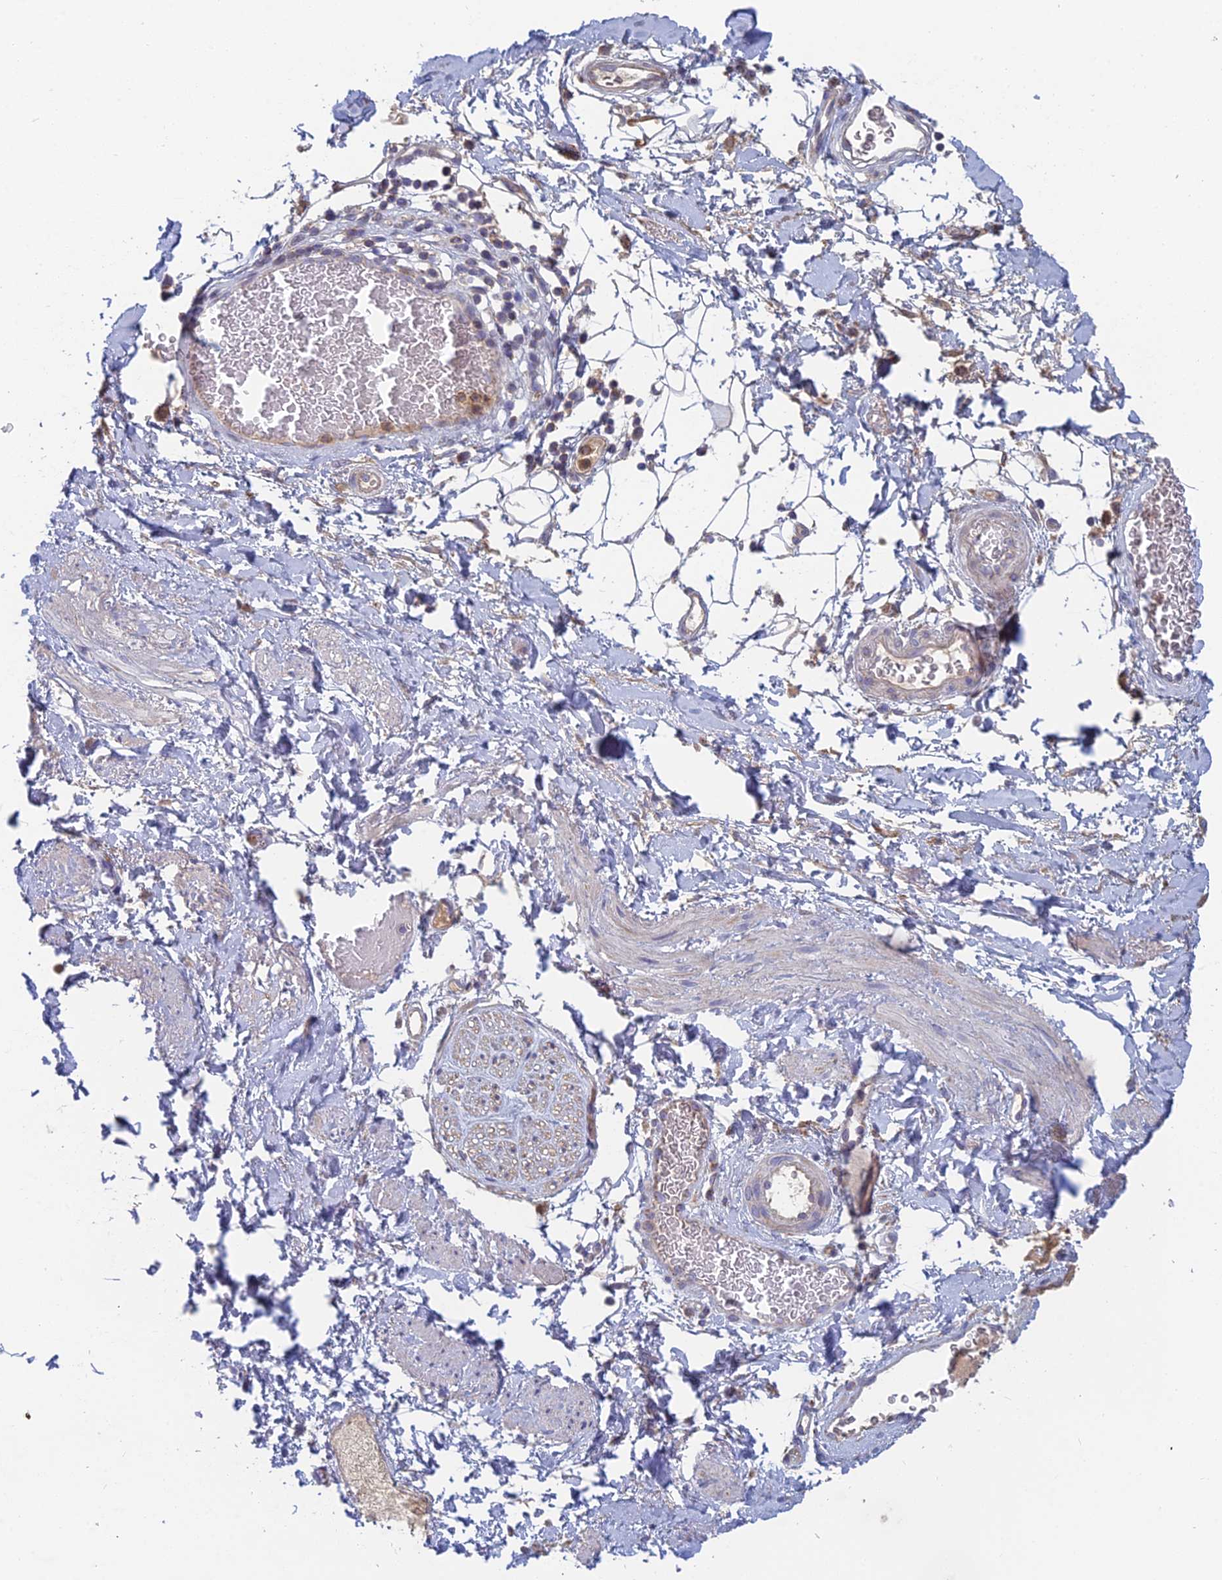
{"staining": {"intensity": "negative", "quantity": "none", "location": "none"}, "tissue": "adipose tissue", "cell_type": "Adipocytes", "image_type": "normal", "snomed": [{"axis": "morphology", "description": "Normal tissue, NOS"}, {"axis": "morphology", "description": "Adenocarcinoma, NOS"}, {"axis": "topography", "description": "Rectum"}, {"axis": "topography", "description": "Vagina"}, {"axis": "topography", "description": "Peripheral nerve tissue"}], "caption": "Immunohistochemical staining of unremarkable human adipose tissue demonstrates no significant expression in adipocytes.", "gene": "IFTAP", "patient": {"sex": "female", "age": 71}}